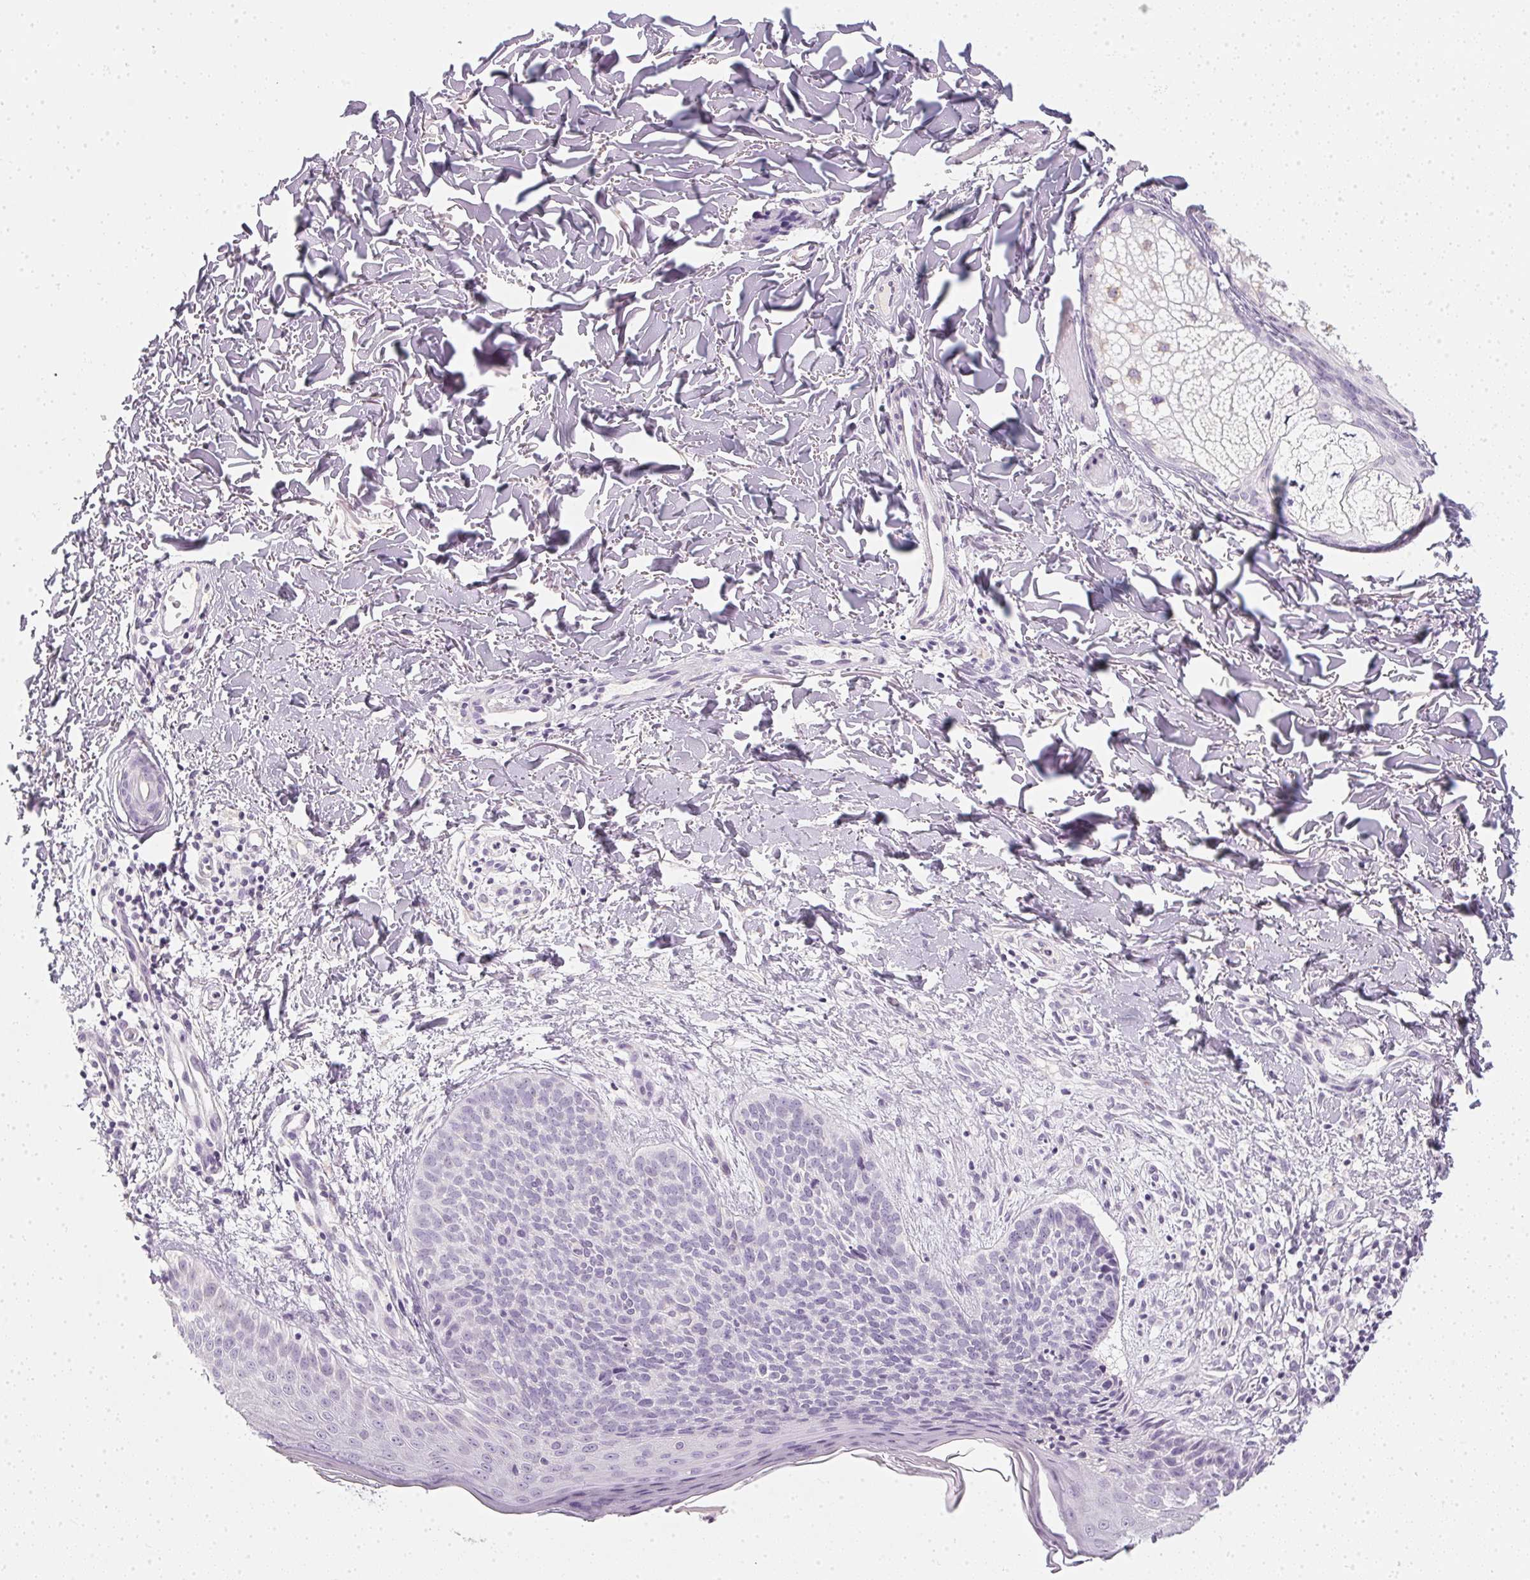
{"staining": {"intensity": "negative", "quantity": "none", "location": "none"}, "tissue": "skin cancer", "cell_type": "Tumor cells", "image_type": "cancer", "snomed": [{"axis": "morphology", "description": "Basal cell carcinoma"}, {"axis": "topography", "description": "Skin"}], "caption": "This is a histopathology image of immunohistochemistry staining of skin cancer, which shows no staining in tumor cells. (DAB (3,3'-diaminobenzidine) immunohistochemistry (IHC), high magnification).", "gene": "TMEM72", "patient": {"sex": "male", "age": 57}}